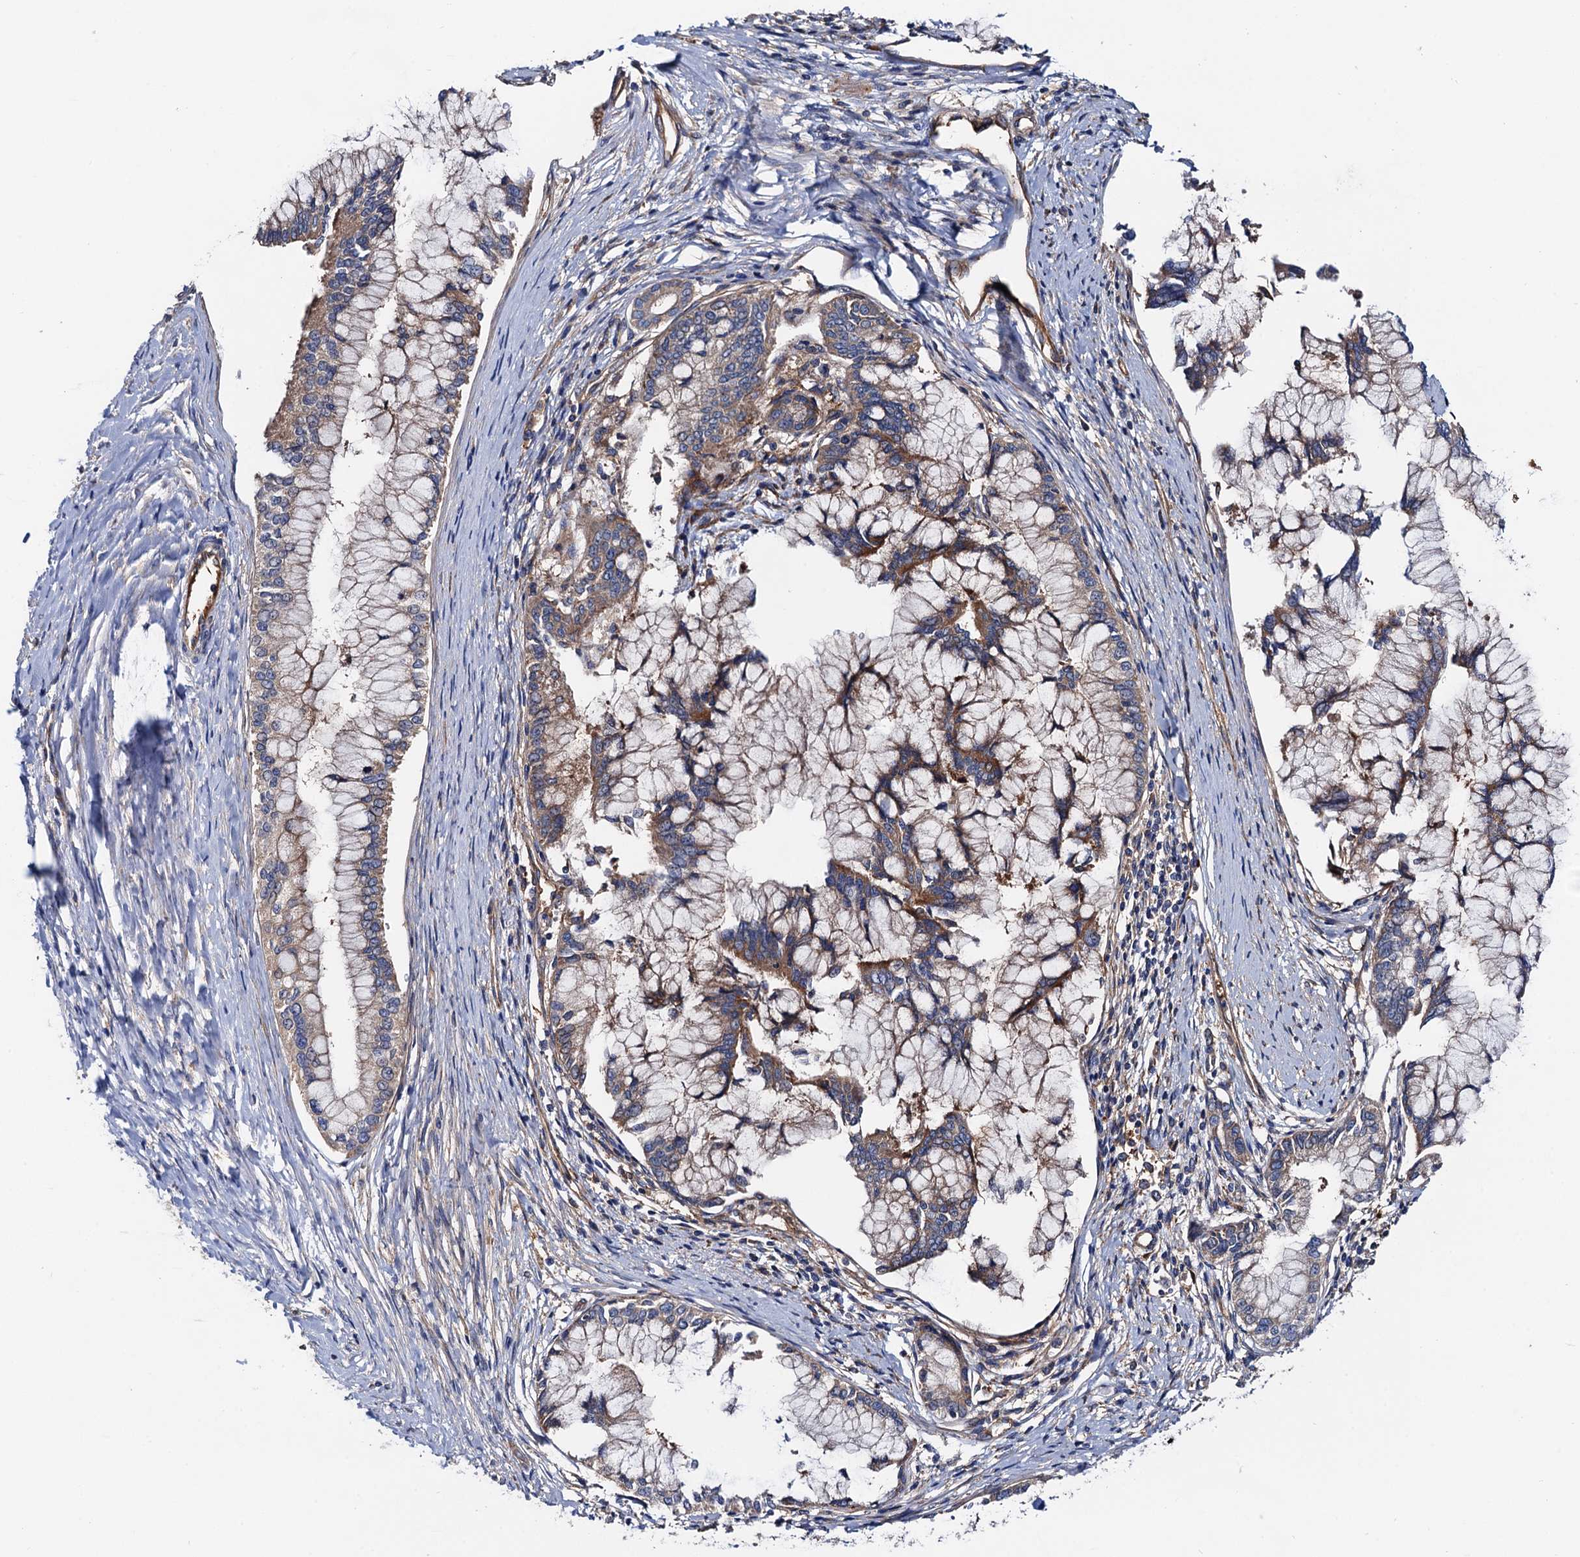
{"staining": {"intensity": "moderate", "quantity": "25%-75%", "location": "cytoplasmic/membranous"}, "tissue": "pancreatic cancer", "cell_type": "Tumor cells", "image_type": "cancer", "snomed": [{"axis": "morphology", "description": "Adenocarcinoma, NOS"}, {"axis": "topography", "description": "Pancreas"}], "caption": "A medium amount of moderate cytoplasmic/membranous positivity is identified in approximately 25%-75% of tumor cells in pancreatic cancer tissue. (IHC, brightfield microscopy, high magnification).", "gene": "MRPL48", "patient": {"sex": "male", "age": 46}}